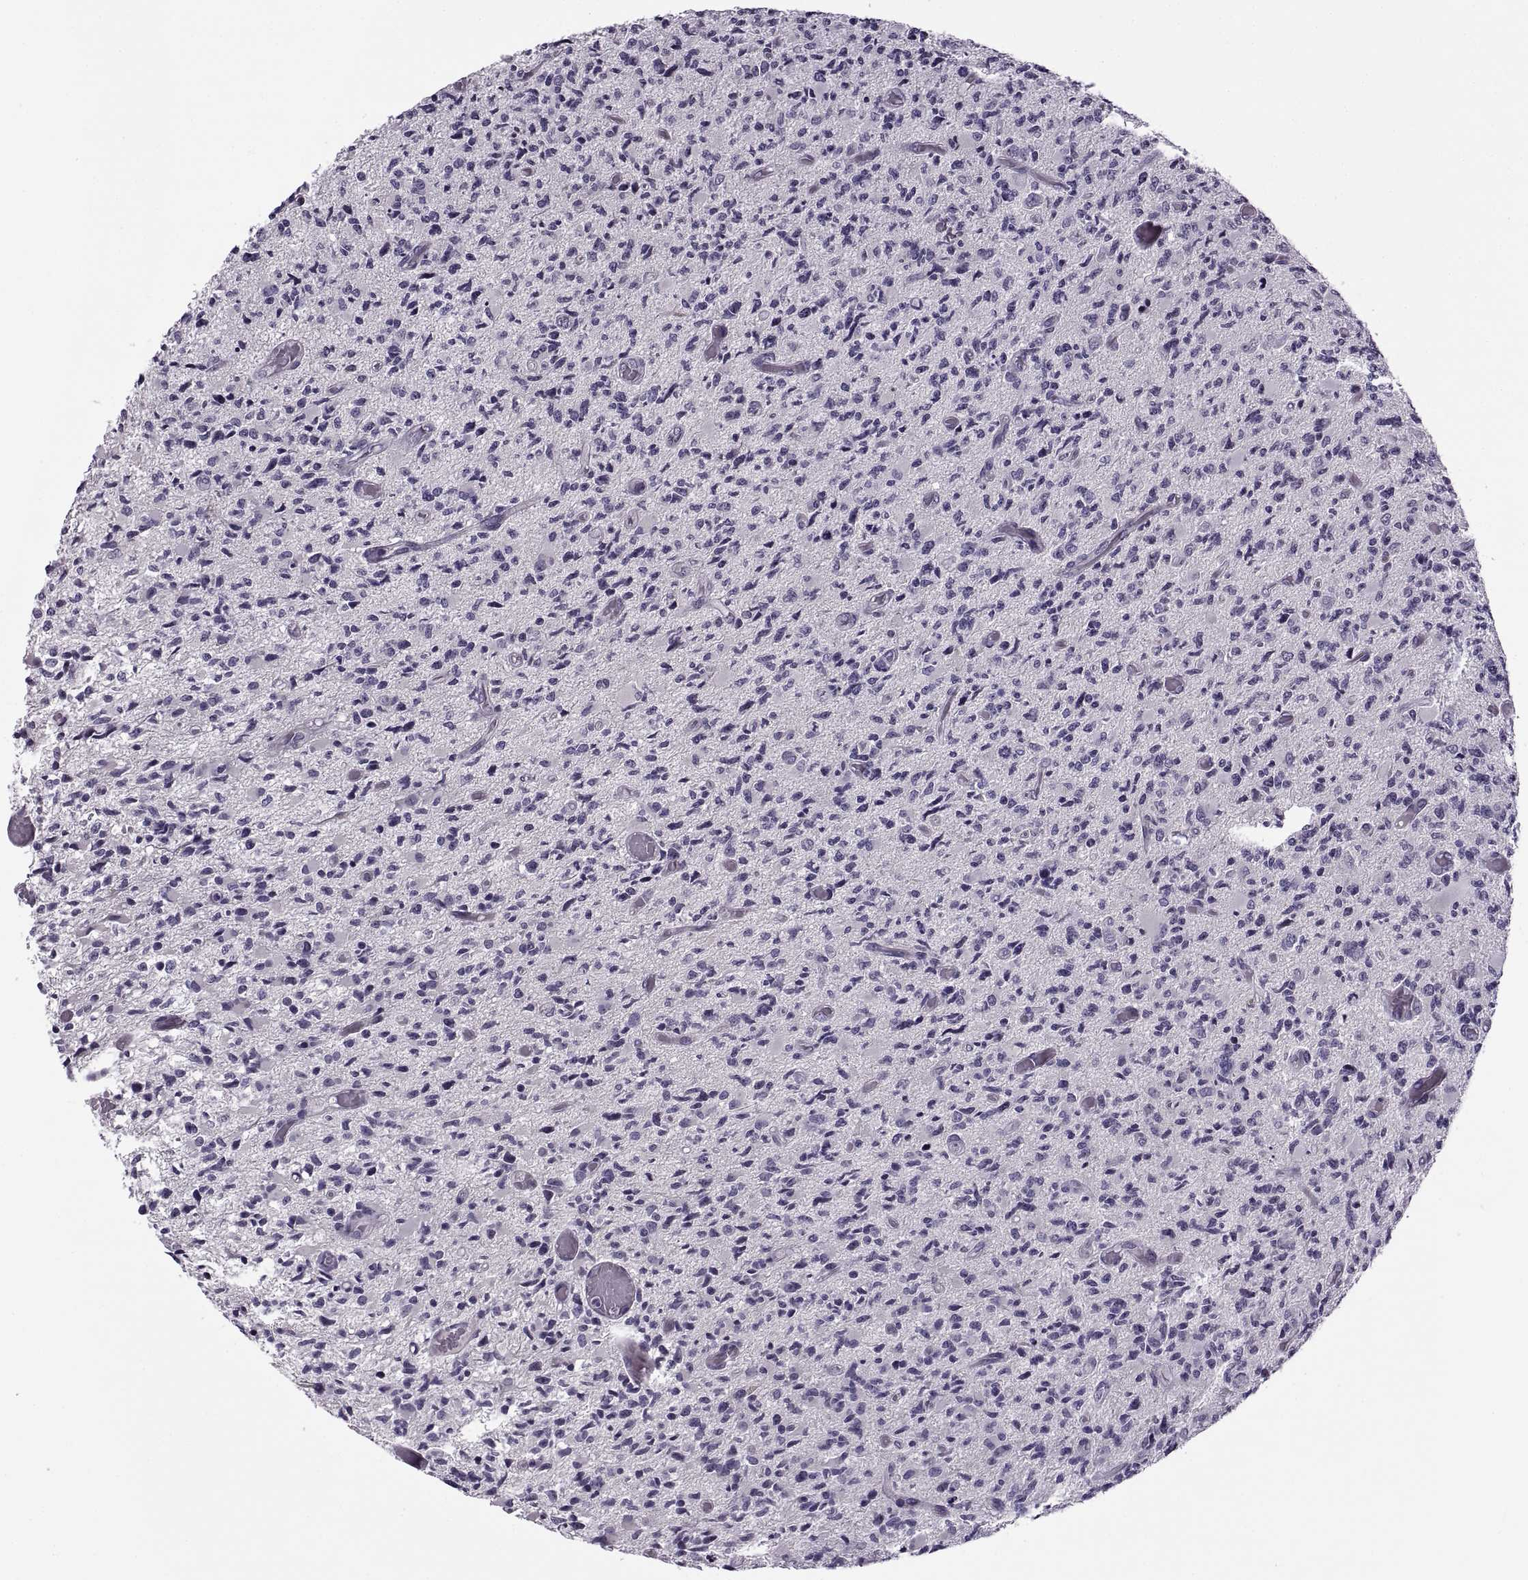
{"staining": {"intensity": "negative", "quantity": "none", "location": "none"}, "tissue": "glioma", "cell_type": "Tumor cells", "image_type": "cancer", "snomed": [{"axis": "morphology", "description": "Glioma, malignant, High grade"}, {"axis": "topography", "description": "Brain"}], "caption": "This is an immunohistochemistry histopathology image of human glioma. There is no expression in tumor cells.", "gene": "MAGEB1", "patient": {"sex": "female", "age": 63}}